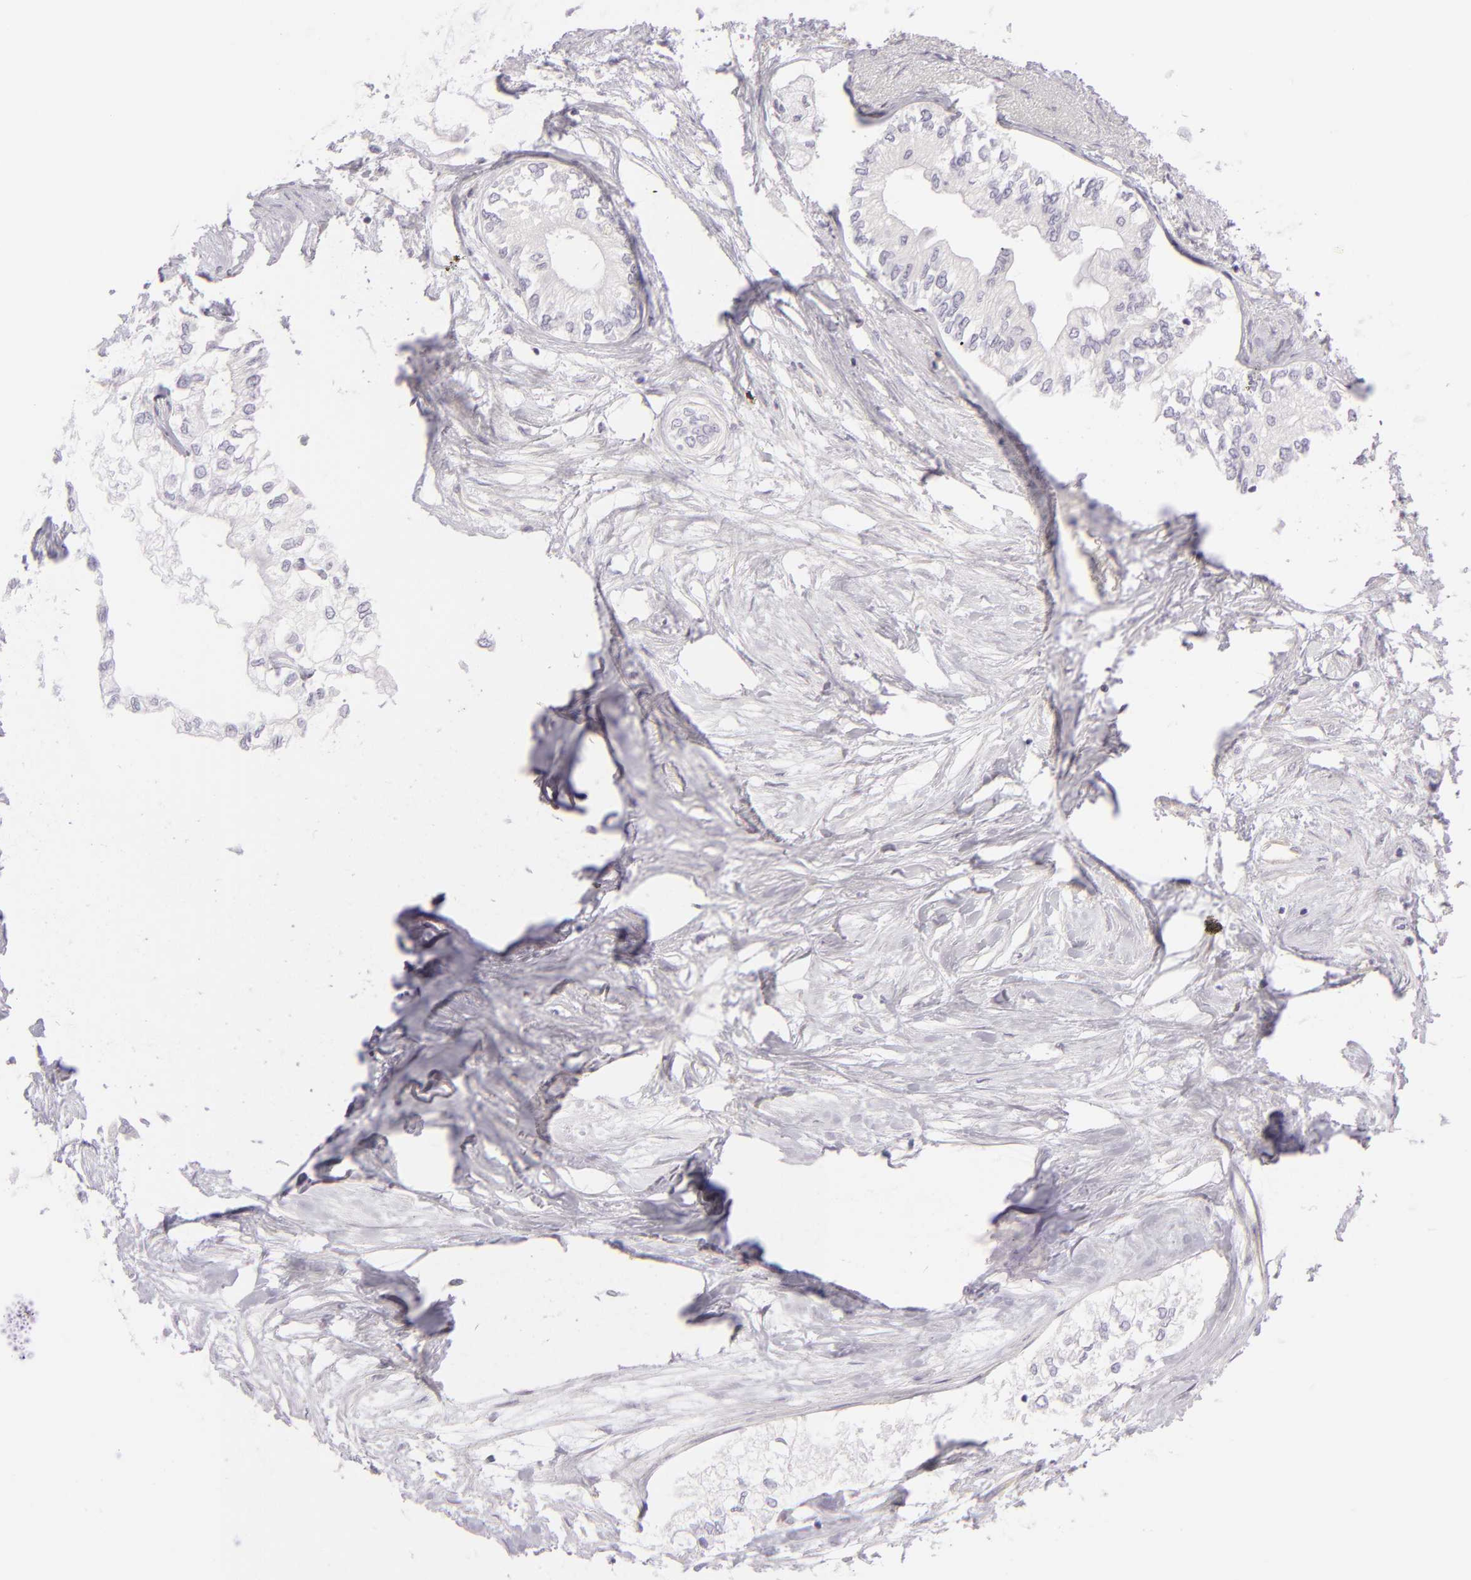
{"staining": {"intensity": "negative", "quantity": "none", "location": "none"}, "tissue": "pancreatic cancer", "cell_type": "Tumor cells", "image_type": "cancer", "snomed": [{"axis": "morphology", "description": "Adenocarcinoma, NOS"}, {"axis": "topography", "description": "Pancreas"}], "caption": "The image displays no staining of tumor cells in pancreatic cancer (adenocarcinoma).", "gene": "ZC3H7B", "patient": {"sex": "male", "age": 79}}